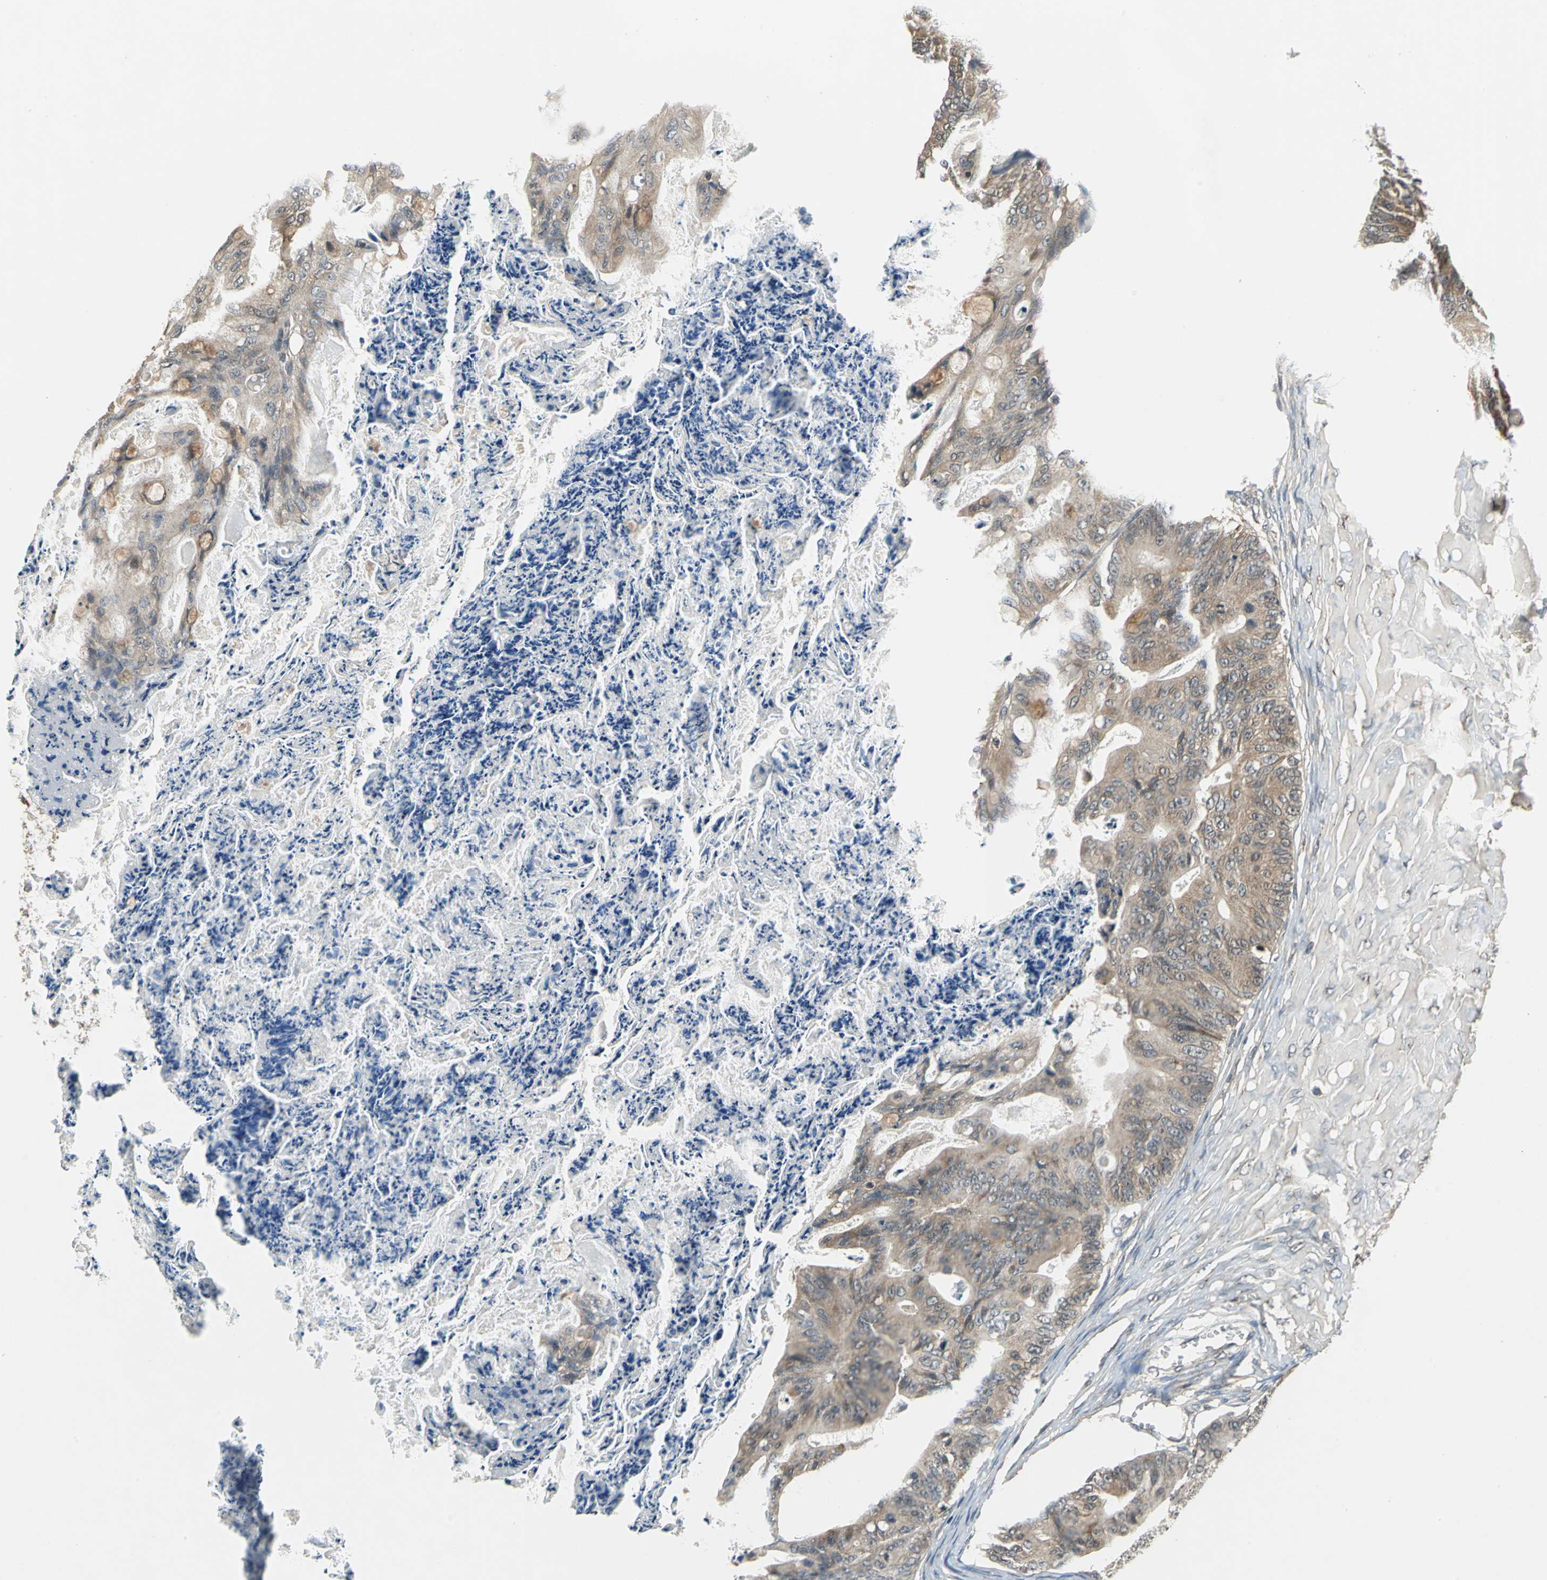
{"staining": {"intensity": "moderate", "quantity": ">75%", "location": "cytoplasmic/membranous"}, "tissue": "ovarian cancer", "cell_type": "Tumor cells", "image_type": "cancer", "snomed": [{"axis": "morphology", "description": "Cystadenocarcinoma, mucinous, NOS"}, {"axis": "topography", "description": "Ovary"}], "caption": "Immunohistochemistry image of neoplastic tissue: mucinous cystadenocarcinoma (ovarian) stained using immunohistochemistry shows medium levels of moderate protein expression localized specifically in the cytoplasmic/membranous of tumor cells, appearing as a cytoplasmic/membranous brown color.", "gene": "NFKBIE", "patient": {"sex": "female", "age": 36}}